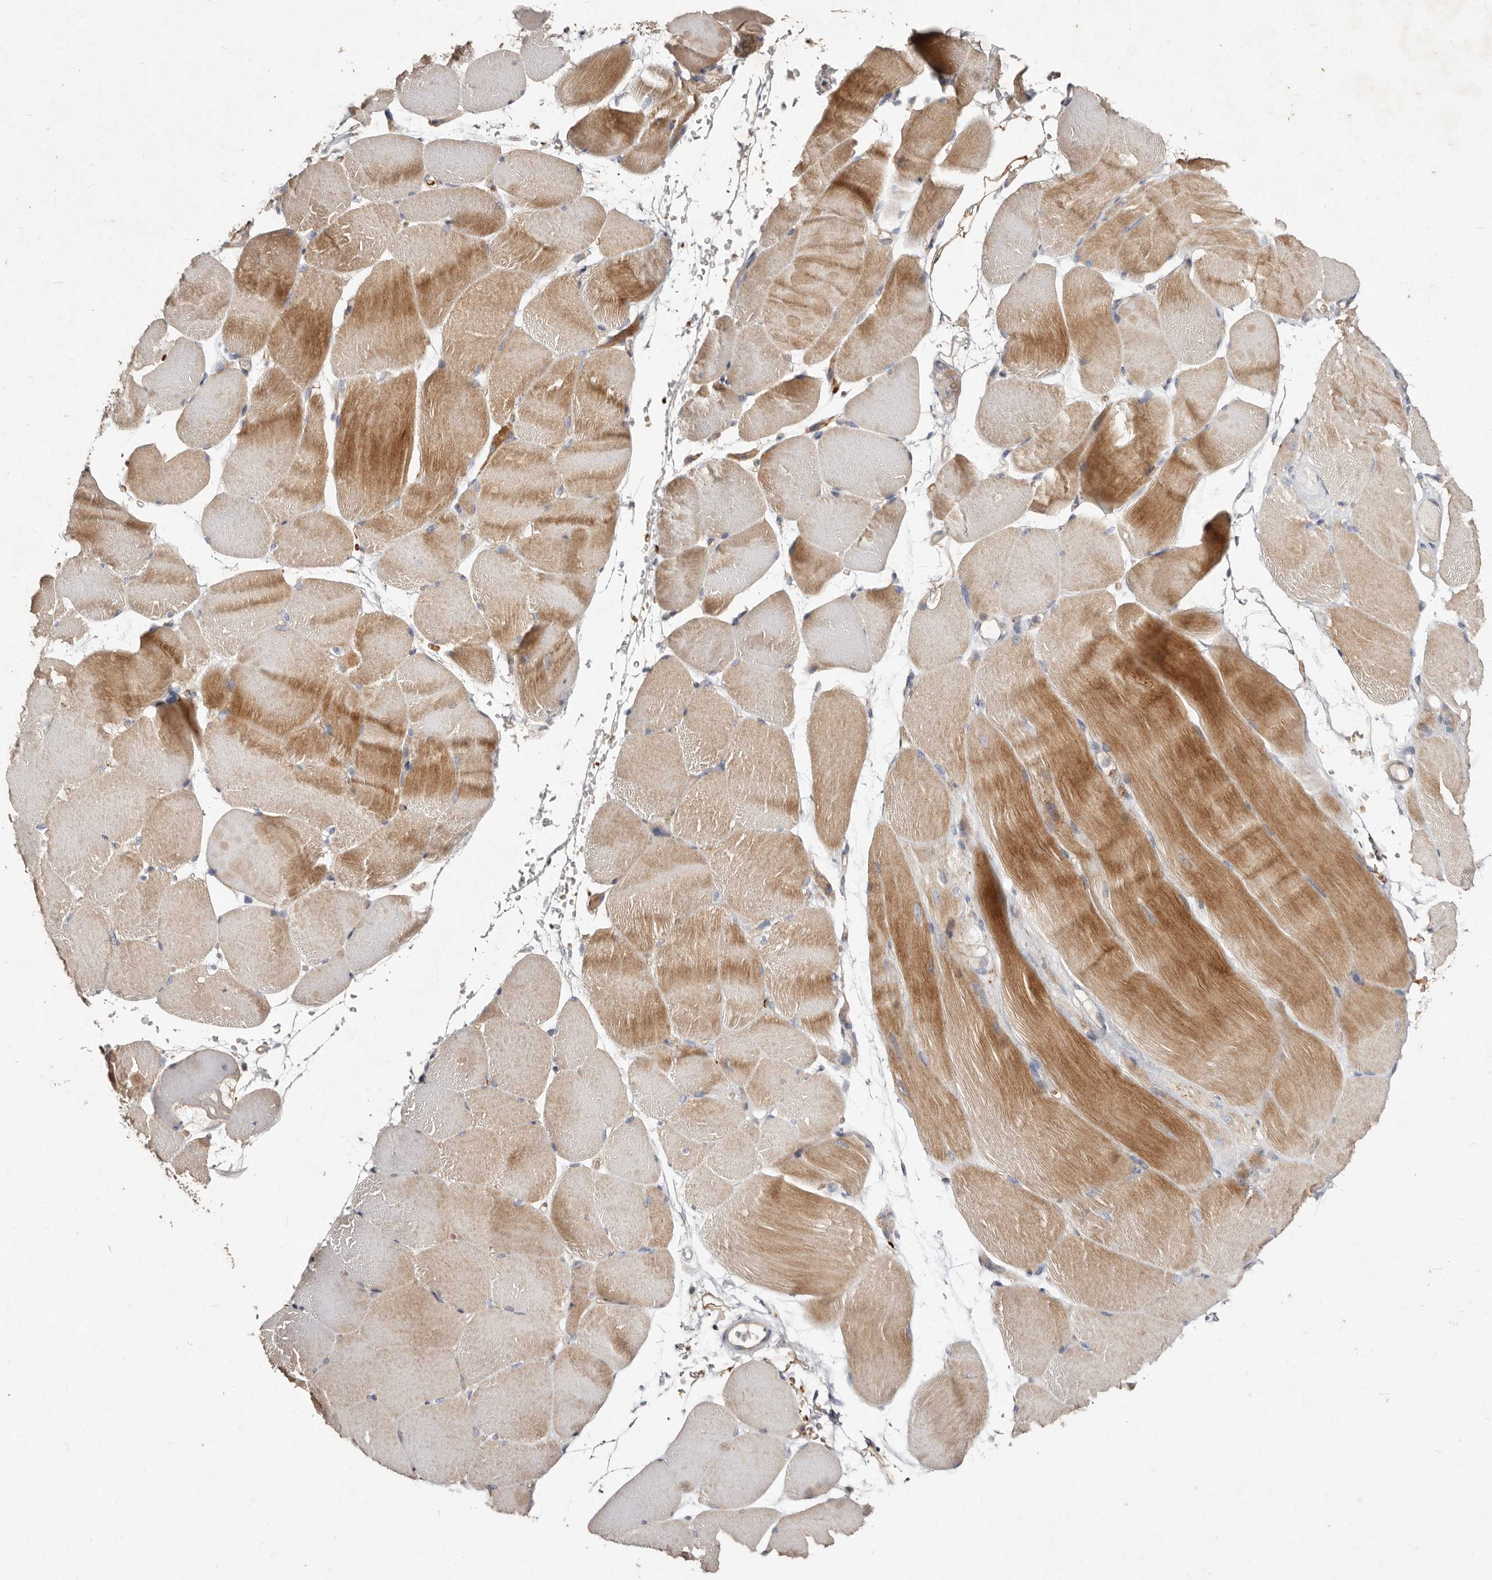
{"staining": {"intensity": "moderate", "quantity": "<25%", "location": "cytoplasmic/membranous"}, "tissue": "skeletal muscle", "cell_type": "Myocytes", "image_type": "normal", "snomed": [{"axis": "morphology", "description": "Normal tissue, NOS"}, {"axis": "topography", "description": "Skeletal muscle"}, {"axis": "topography", "description": "Parathyroid gland"}], "caption": "The photomicrograph shows staining of unremarkable skeletal muscle, revealing moderate cytoplasmic/membranous protein expression (brown color) within myocytes.", "gene": "SLC25A20", "patient": {"sex": "female", "age": 37}}